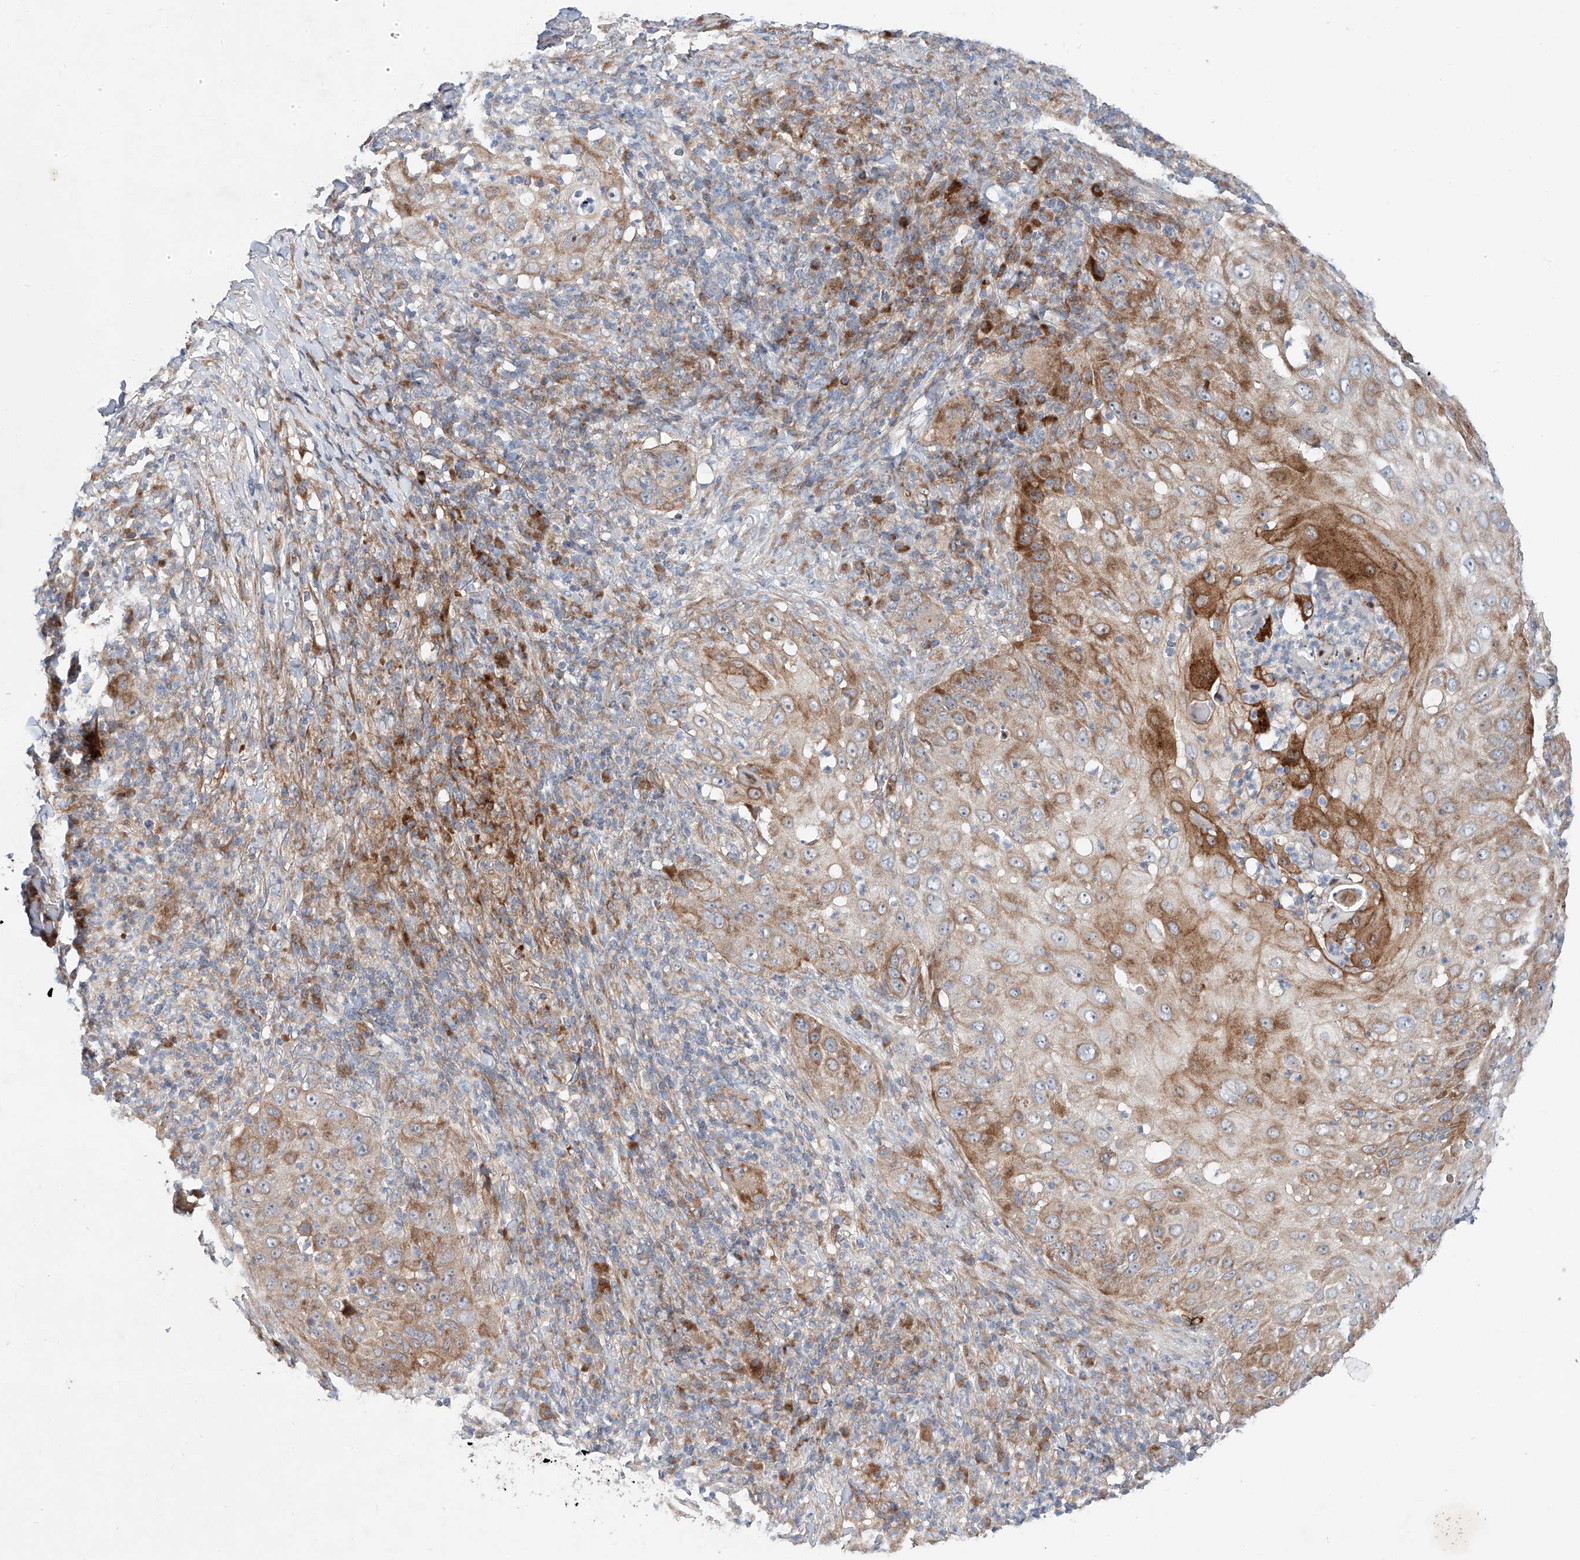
{"staining": {"intensity": "moderate", "quantity": "25%-75%", "location": "cytoplasmic/membranous"}, "tissue": "skin cancer", "cell_type": "Tumor cells", "image_type": "cancer", "snomed": [{"axis": "morphology", "description": "Squamous cell carcinoma, NOS"}, {"axis": "topography", "description": "Skin"}], "caption": "IHC staining of skin squamous cell carcinoma, which demonstrates medium levels of moderate cytoplasmic/membranous expression in about 25%-75% of tumor cells indicating moderate cytoplasmic/membranous protein staining. The staining was performed using DAB (brown) for protein detection and nuclei were counterstained in hematoxylin (blue).", "gene": "USF3", "patient": {"sex": "female", "age": 44}}